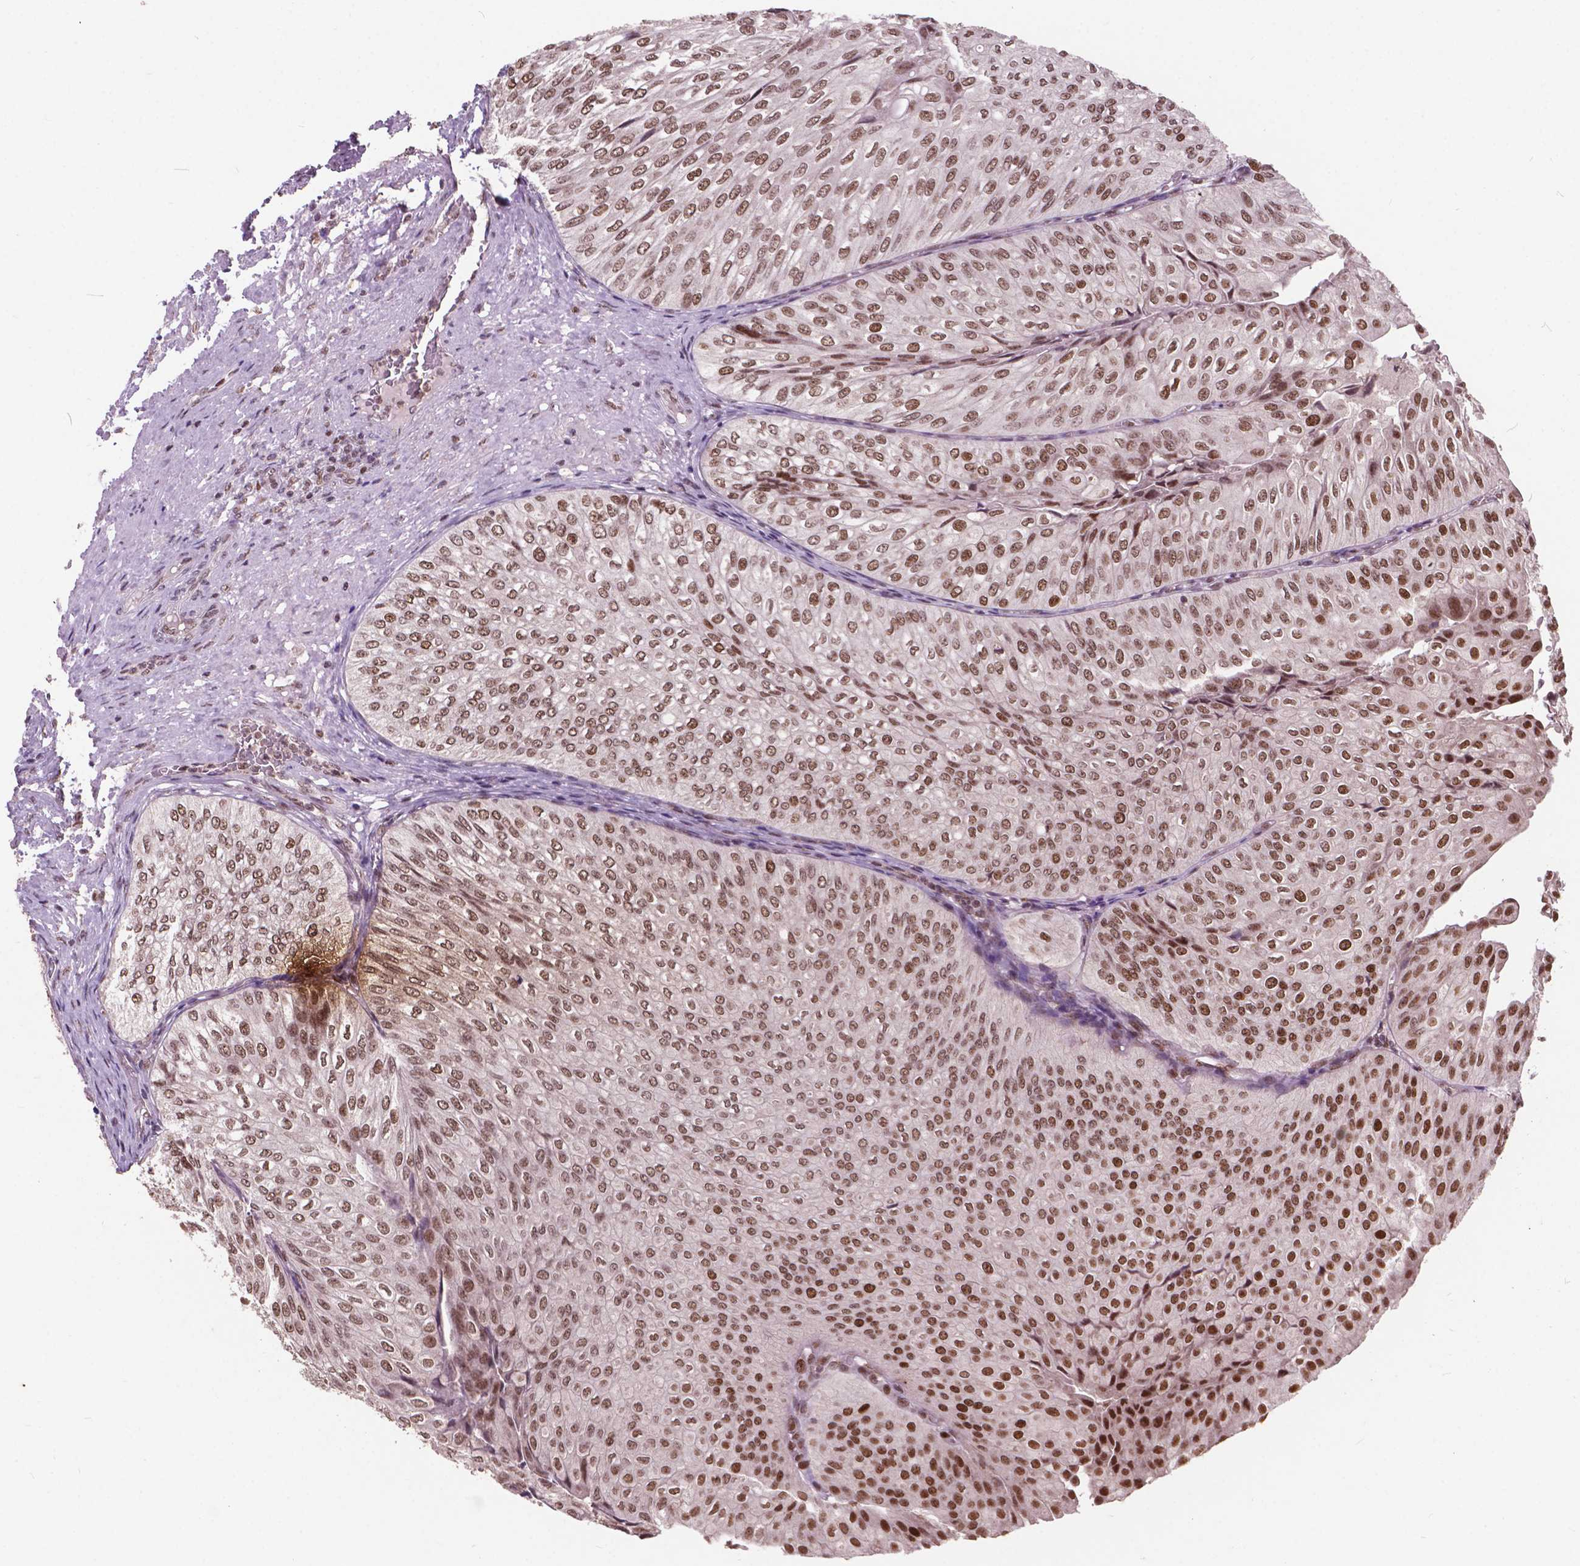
{"staining": {"intensity": "moderate", "quantity": ">75%", "location": "nuclear"}, "tissue": "urothelial cancer", "cell_type": "Tumor cells", "image_type": "cancer", "snomed": [{"axis": "morphology", "description": "Urothelial carcinoma, NOS"}, {"axis": "topography", "description": "Urinary bladder"}], "caption": "DAB immunohistochemical staining of urothelial cancer displays moderate nuclear protein positivity in approximately >75% of tumor cells.", "gene": "MSH2", "patient": {"sex": "male", "age": 62}}